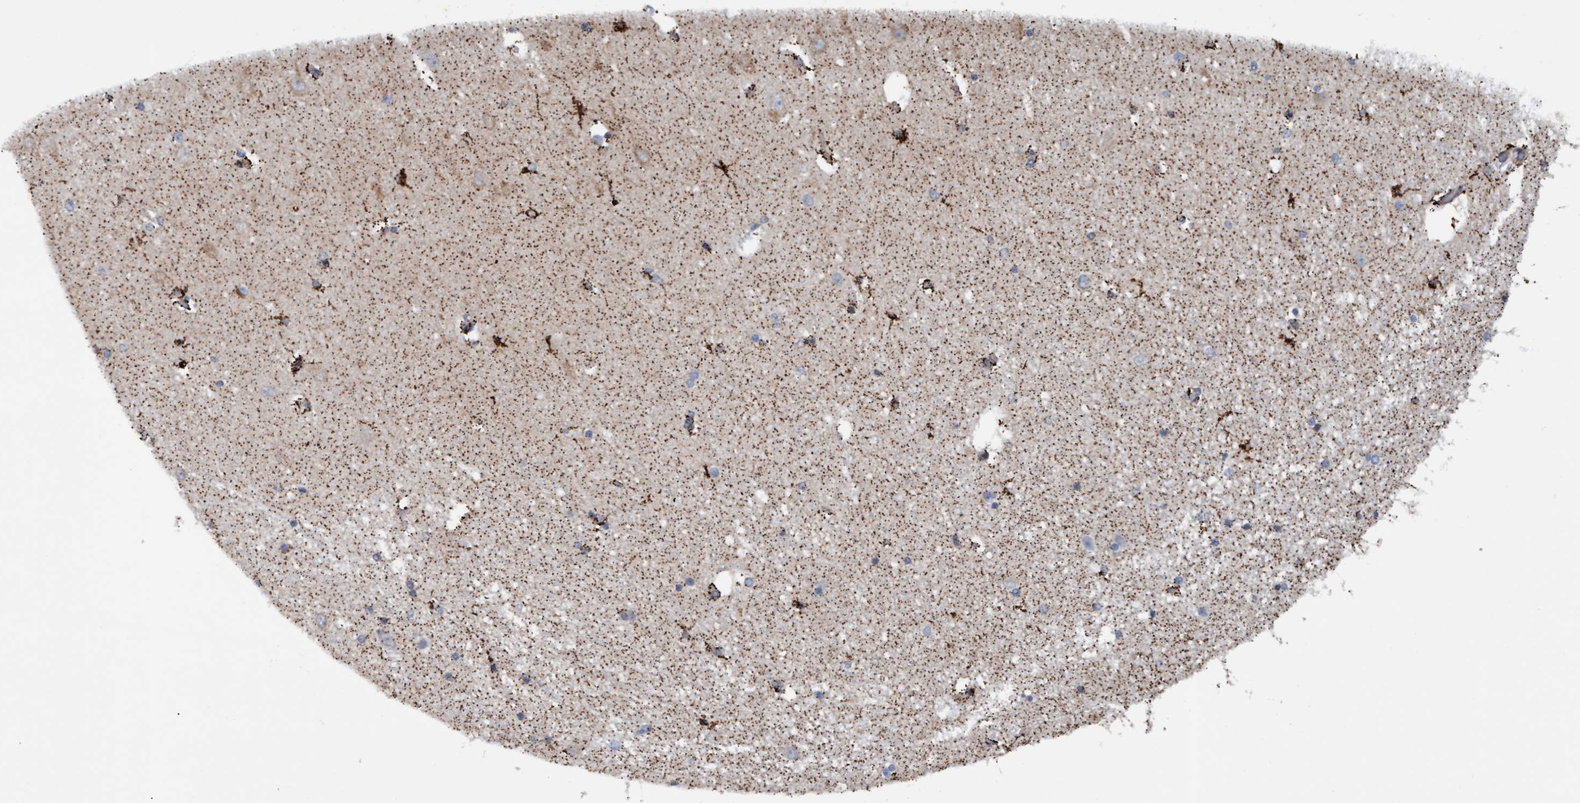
{"staining": {"intensity": "strong", "quantity": "<25%", "location": "cytoplasmic/membranous"}, "tissue": "hippocampus", "cell_type": "Glial cells", "image_type": "normal", "snomed": [{"axis": "morphology", "description": "Normal tissue, NOS"}, {"axis": "topography", "description": "Hippocampus"}], "caption": "This image demonstrates immunohistochemistry (IHC) staining of unremarkable hippocampus, with medium strong cytoplasmic/membranous staining in approximately <25% of glial cells.", "gene": "MGLL", "patient": {"sex": "female", "age": 54}}